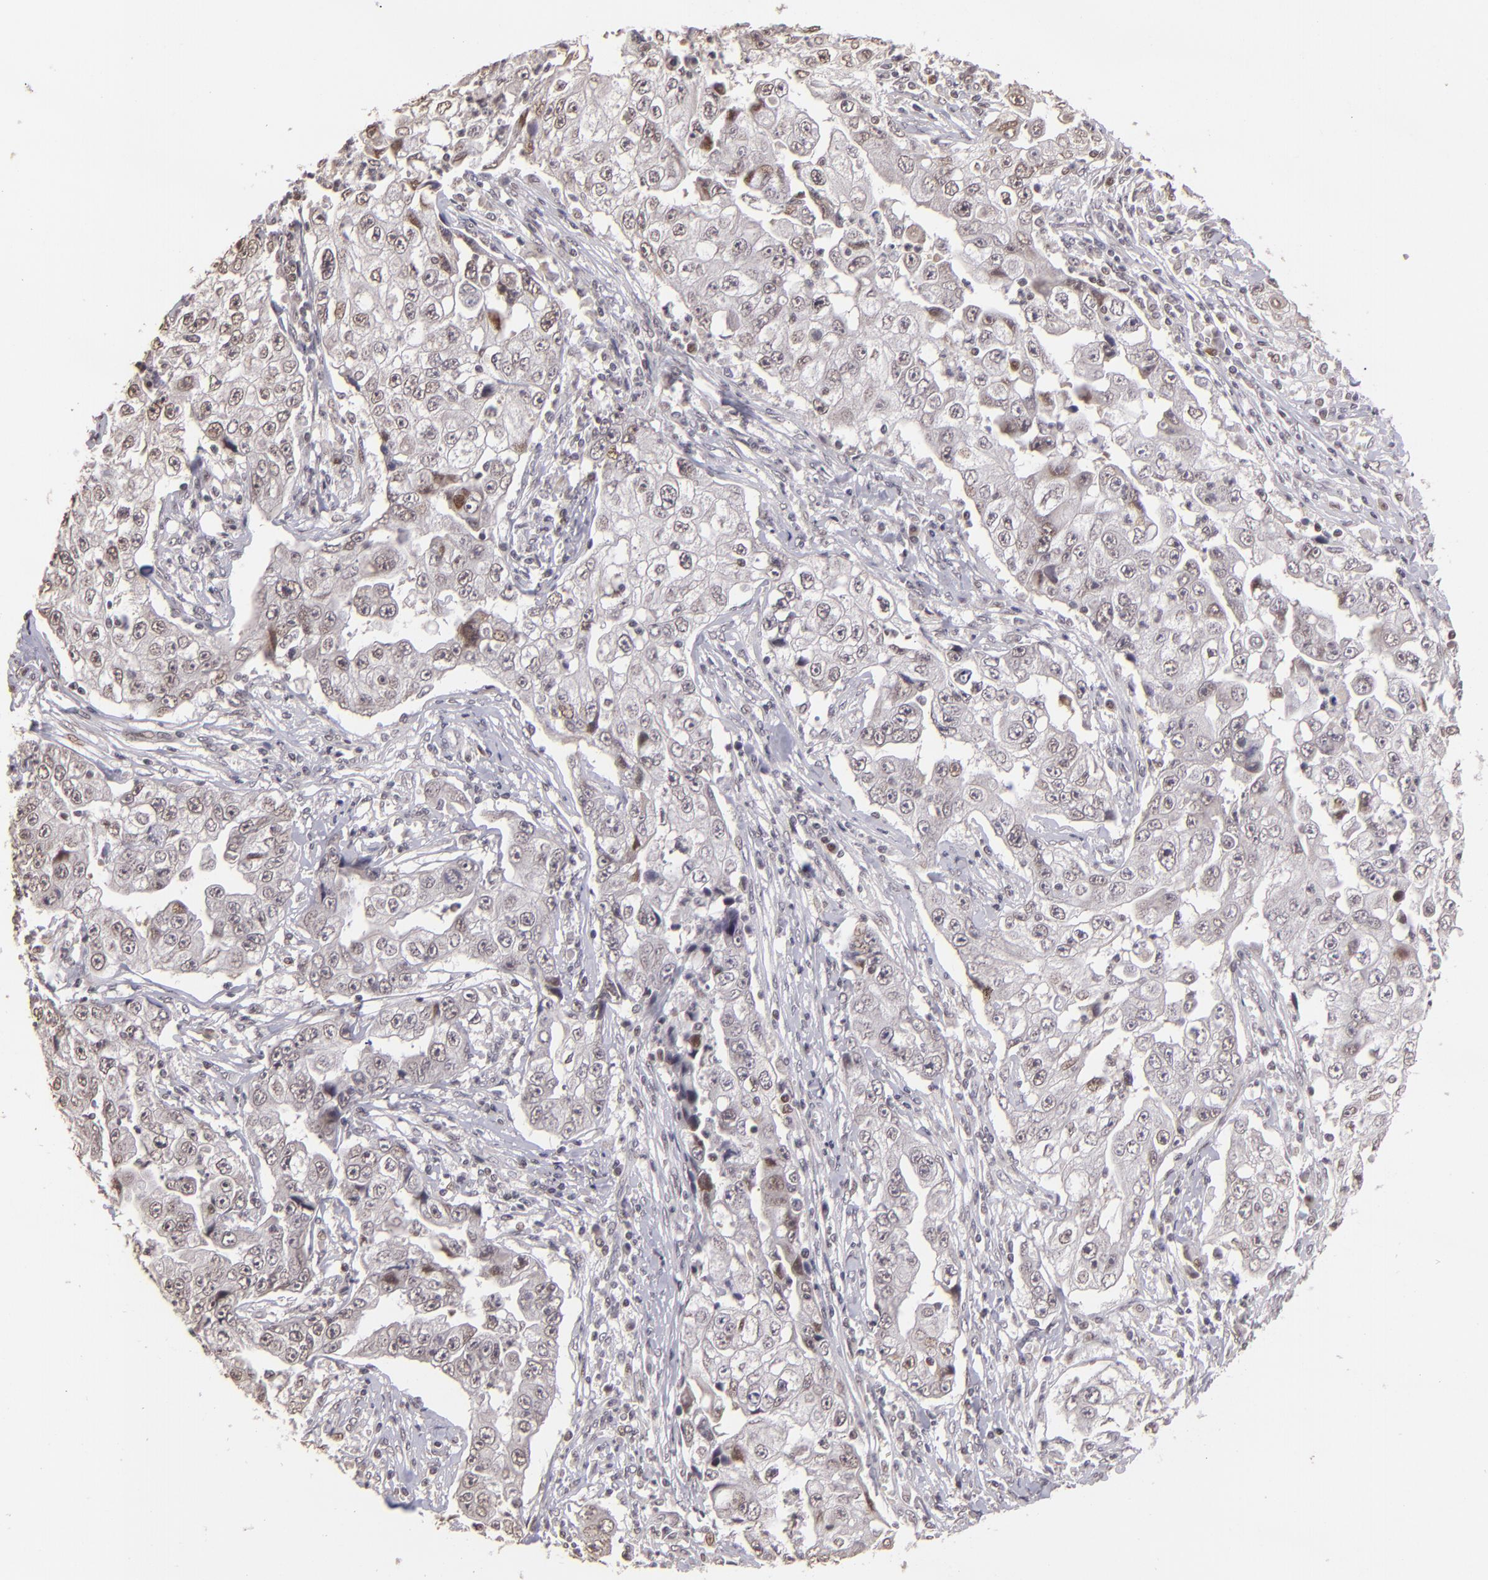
{"staining": {"intensity": "weak", "quantity": "<25%", "location": "nuclear"}, "tissue": "lung cancer", "cell_type": "Tumor cells", "image_type": "cancer", "snomed": [{"axis": "morphology", "description": "Squamous cell carcinoma, NOS"}, {"axis": "topography", "description": "Lung"}], "caption": "The micrograph shows no significant positivity in tumor cells of lung cancer.", "gene": "RARB", "patient": {"sex": "male", "age": 64}}